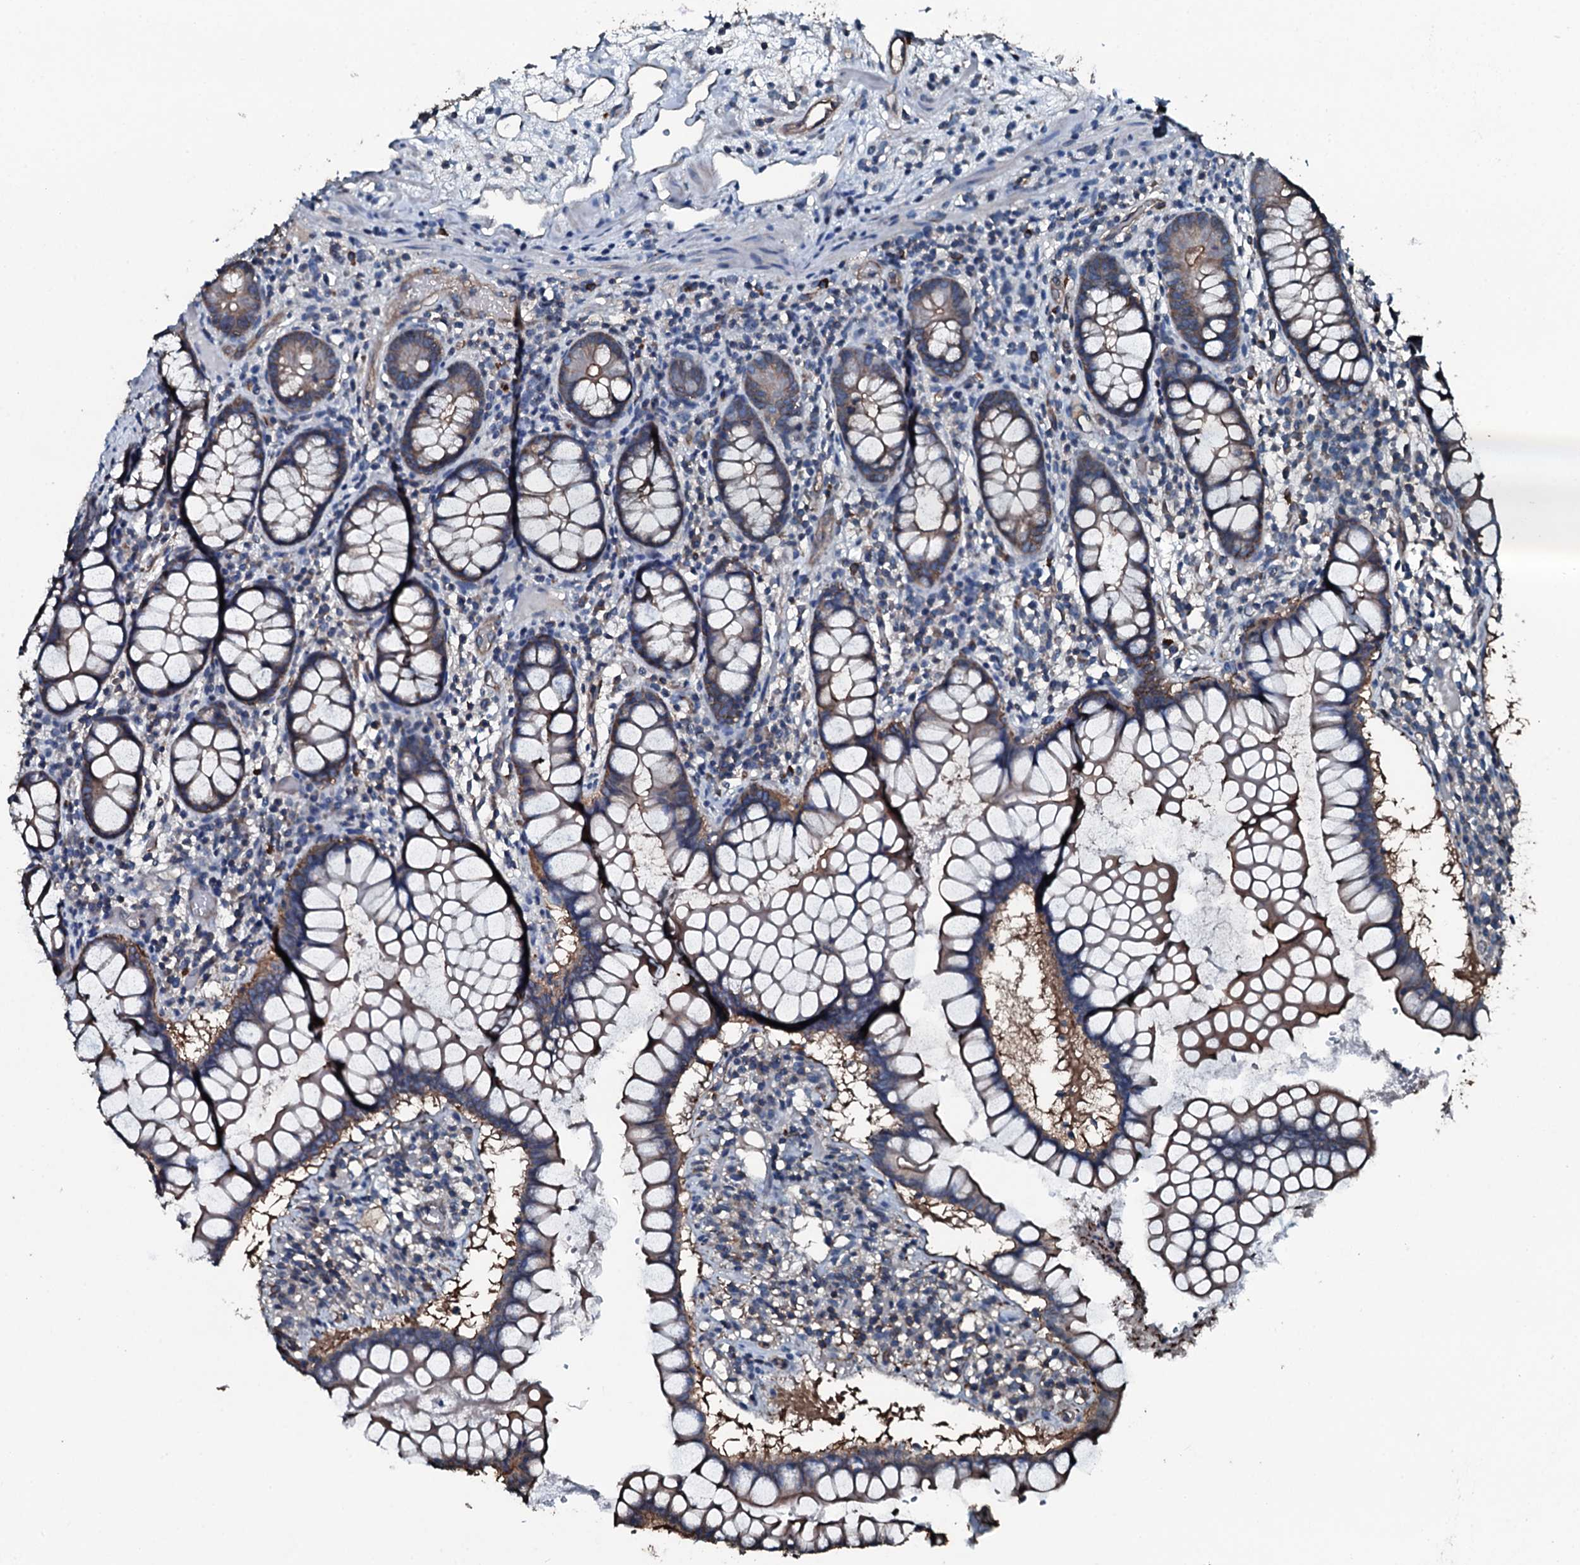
{"staining": {"intensity": "strong", "quantity": ">75%", "location": "cytoplasmic/membranous"}, "tissue": "colon", "cell_type": "Endothelial cells", "image_type": "normal", "snomed": [{"axis": "morphology", "description": "Normal tissue, NOS"}, {"axis": "morphology", "description": "Adenocarcinoma, NOS"}, {"axis": "topography", "description": "Colon"}], "caption": "DAB (3,3'-diaminobenzidine) immunohistochemical staining of normal human colon displays strong cytoplasmic/membranous protein positivity in about >75% of endothelial cells. (Brightfield microscopy of DAB IHC at high magnification).", "gene": "SLC25A38", "patient": {"sex": "female", "age": 55}}